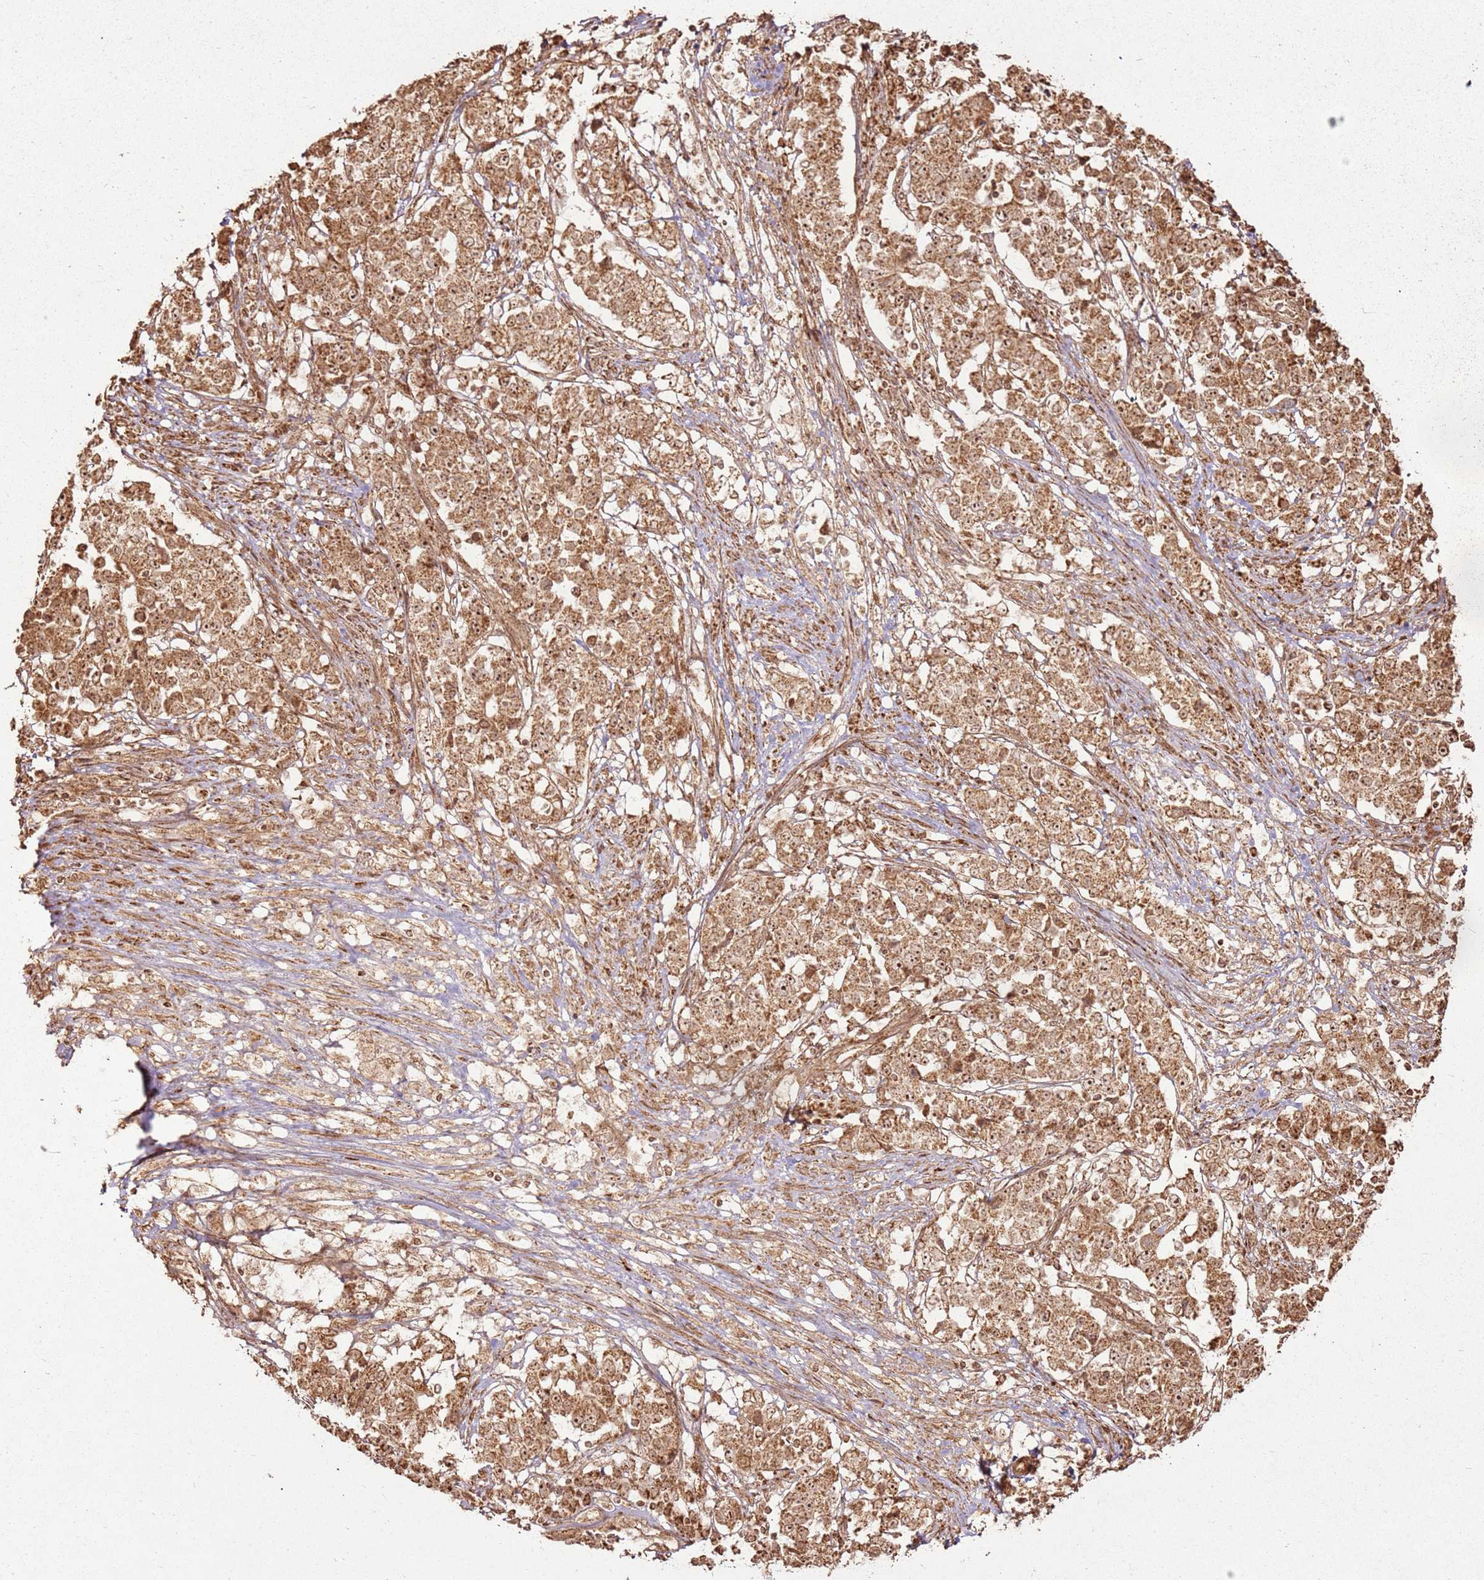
{"staining": {"intensity": "moderate", "quantity": ">75%", "location": "cytoplasmic/membranous,nuclear"}, "tissue": "stomach cancer", "cell_type": "Tumor cells", "image_type": "cancer", "snomed": [{"axis": "morphology", "description": "Adenocarcinoma, NOS"}, {"axis": "topography", "description": "Stomach"}], "caption": "Stomach cancer (adenocarcinoma) was stained to show a protein in brown. There is medium levels of moderate cytoplasmic/membranous and nuclear expression in approximately >75% of tumor cells. (DAB (3,3'-diaminobenzidine) IHC with brightfield microscopy, high magnification).", "gene": "MRPS6", "patient": {"sex": "male", "age": 59}}